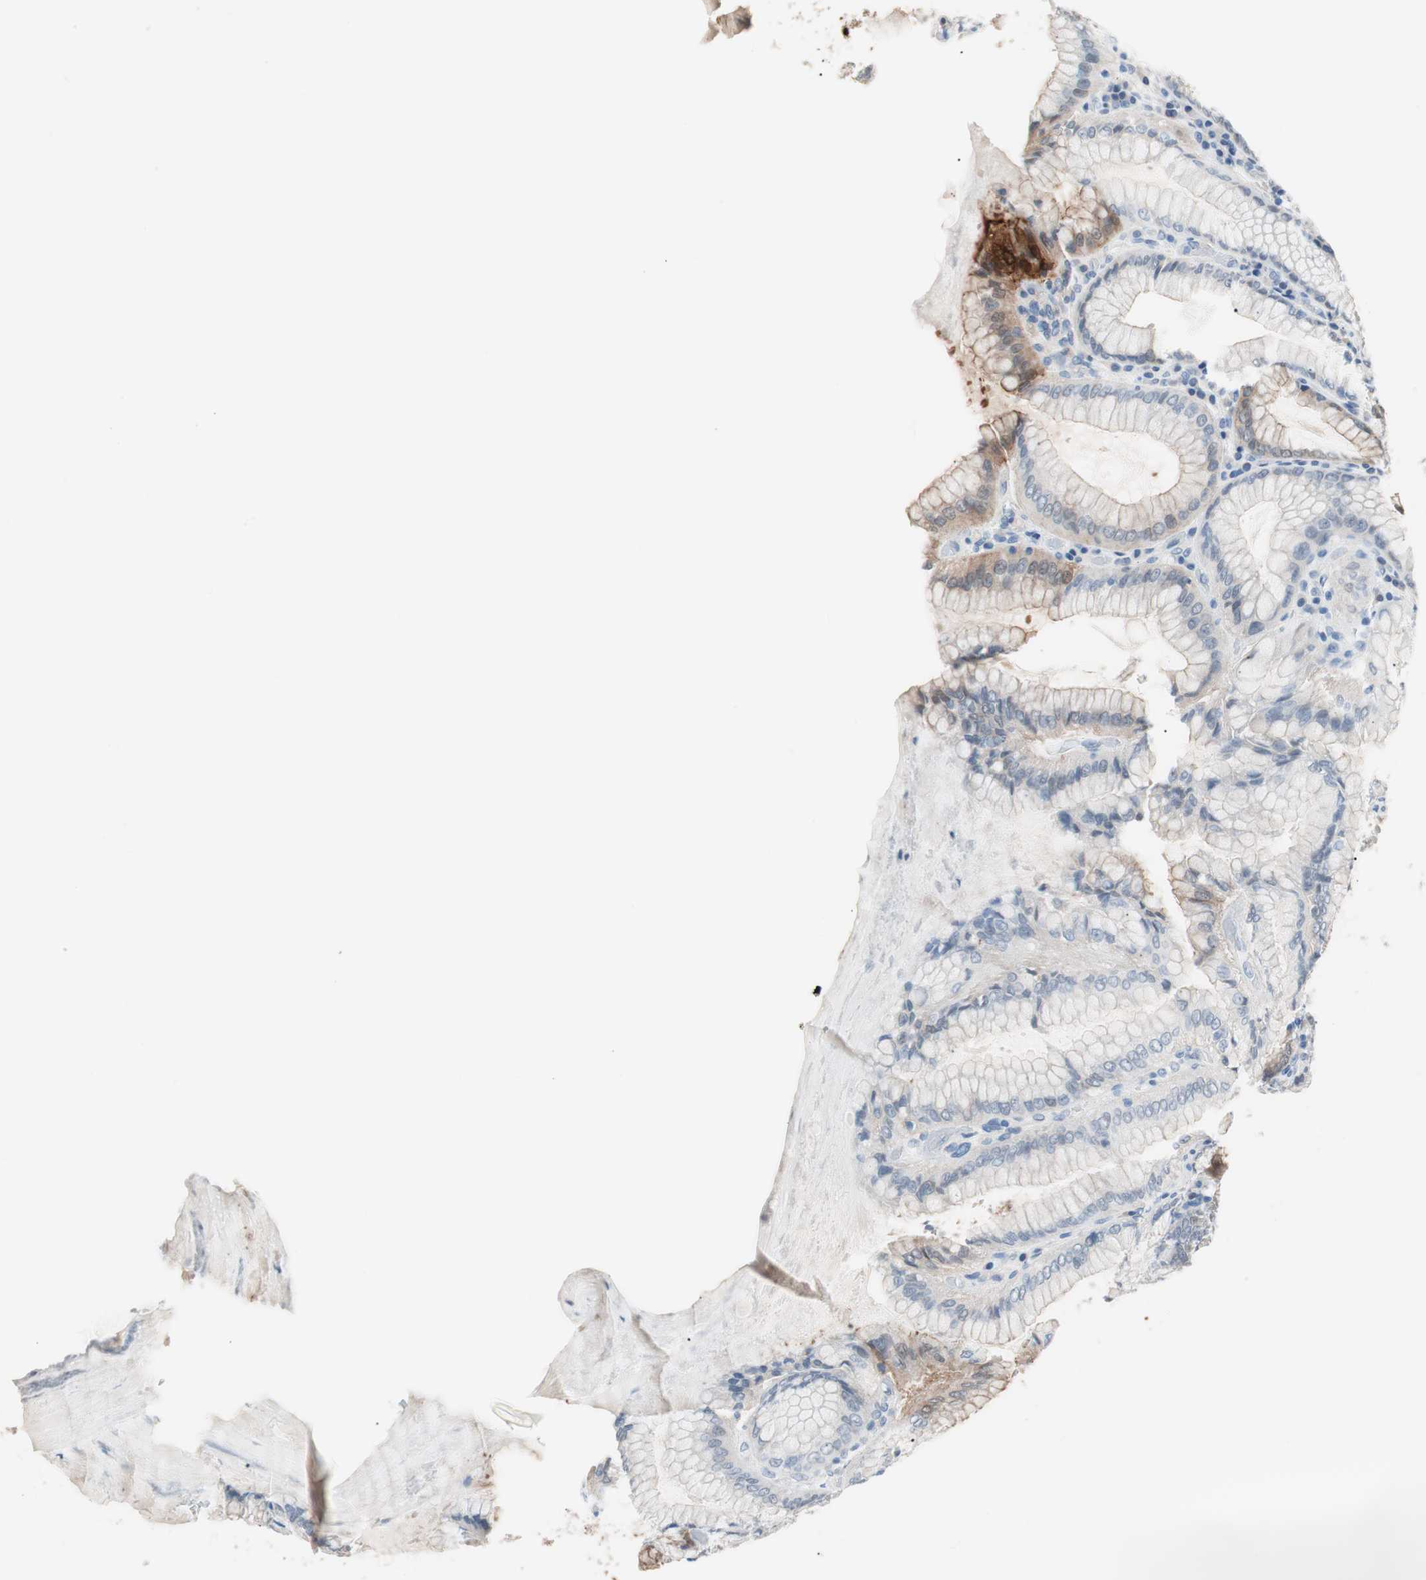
{"staining": {"intensity": "moderate", "quantity": "25%-75%", "location": "cytoplasmic/membranous,nuclear"}, "tissue": "stomach", "cell_type": "Glandular cells", "image_type": "normal", "snomed": [{"axis": "morphology", "description": "Normal tissue, NOS"}, {"axis": "topography", "description": "Stomach, lower"}], "caption": "DAB immunohistochemical staining of benign human stomach shows moderate cytoplasmic/membranous,nuclear protein positivity in about 25%-75% of glandular cells.", "gene": "VIL1", "patient": {"sex": "female", "age": 76}}